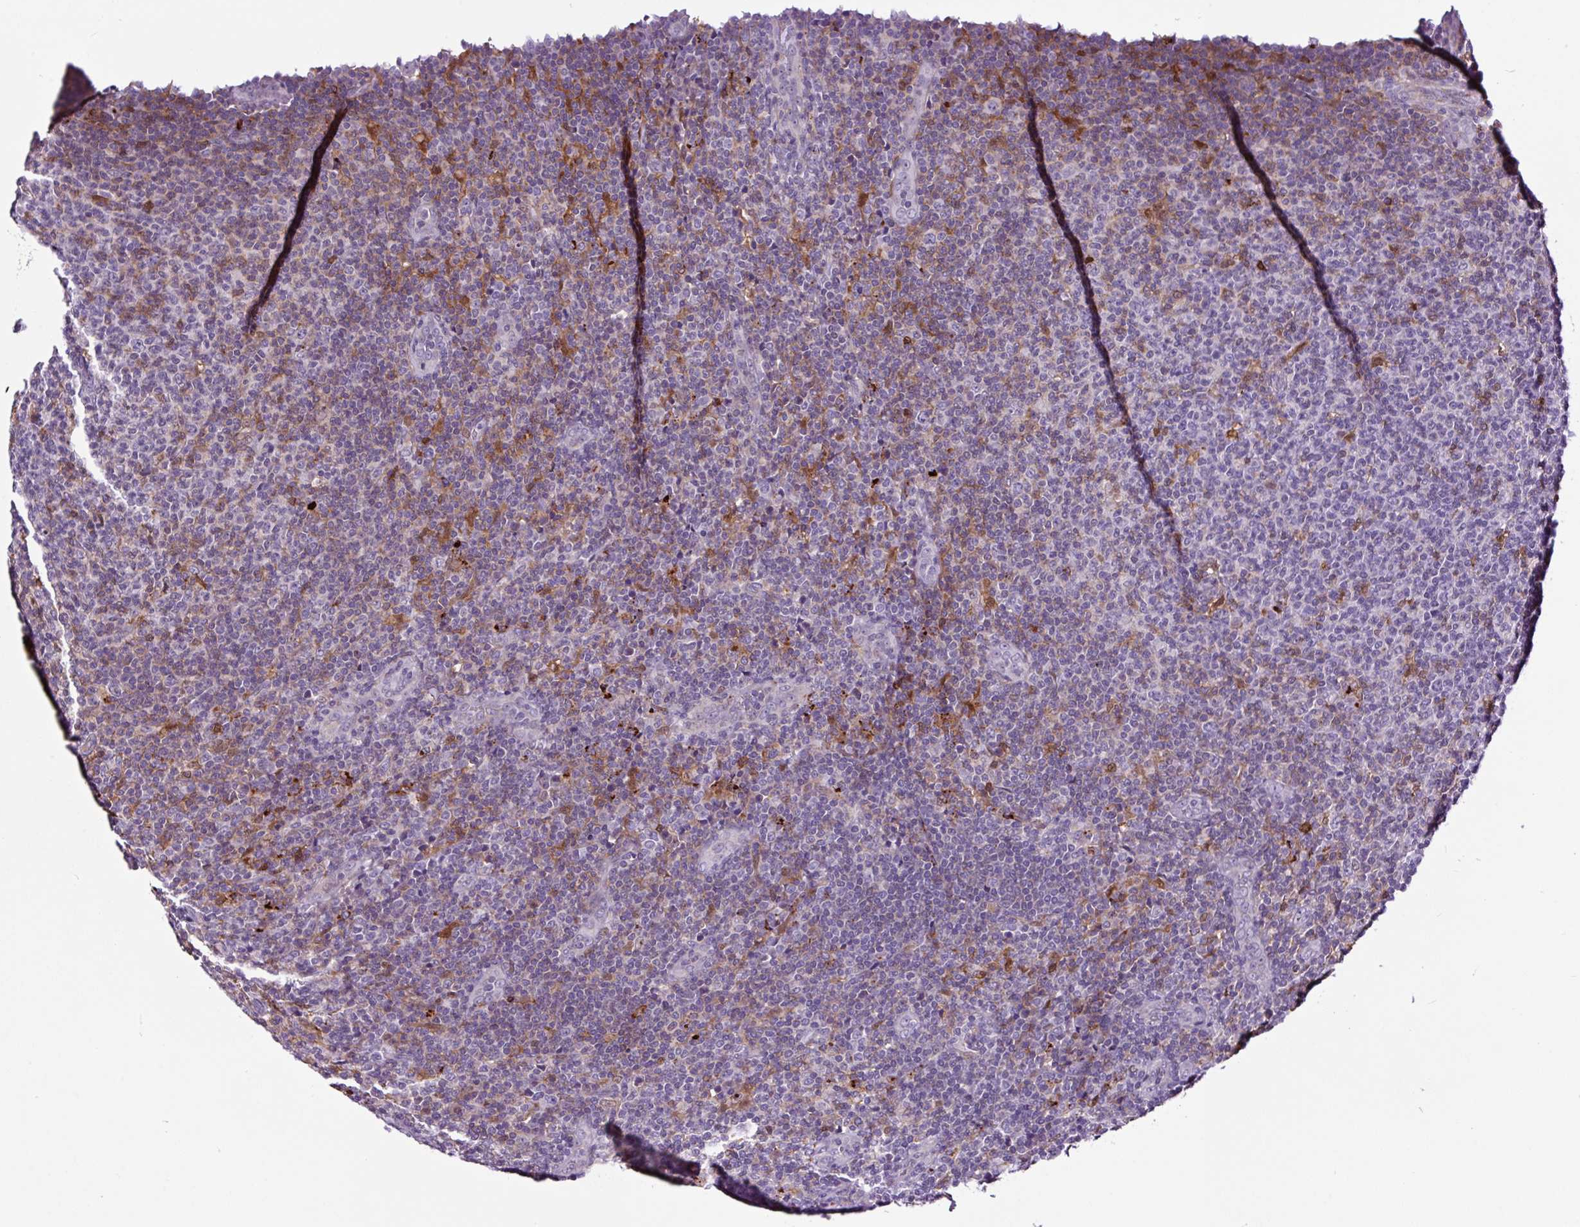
{"staining": {"intensity": "negative", "quantity": "none", "location": "none"}, "tissue": "lymphoma", "cell_type": "Tumor cells", "image_type": "cancer", "snomed": [{"axis": "morphology", "description": "Malignant lymphoma, non-Hodgkin's type, Low grade"}, {"axis": "topography", "description": "Lymph node"}], "caption": "There is no significant expression in tumor cells of low-grade malignant lymphoma, non-Hodgkin's type. (Stains: DAB IHC with hematoxylin counter stain, Microscopy: brightfield microscopy at high magnification).", "gene": "TAFA3", "patient": {"sex": "male", "age": 66}}